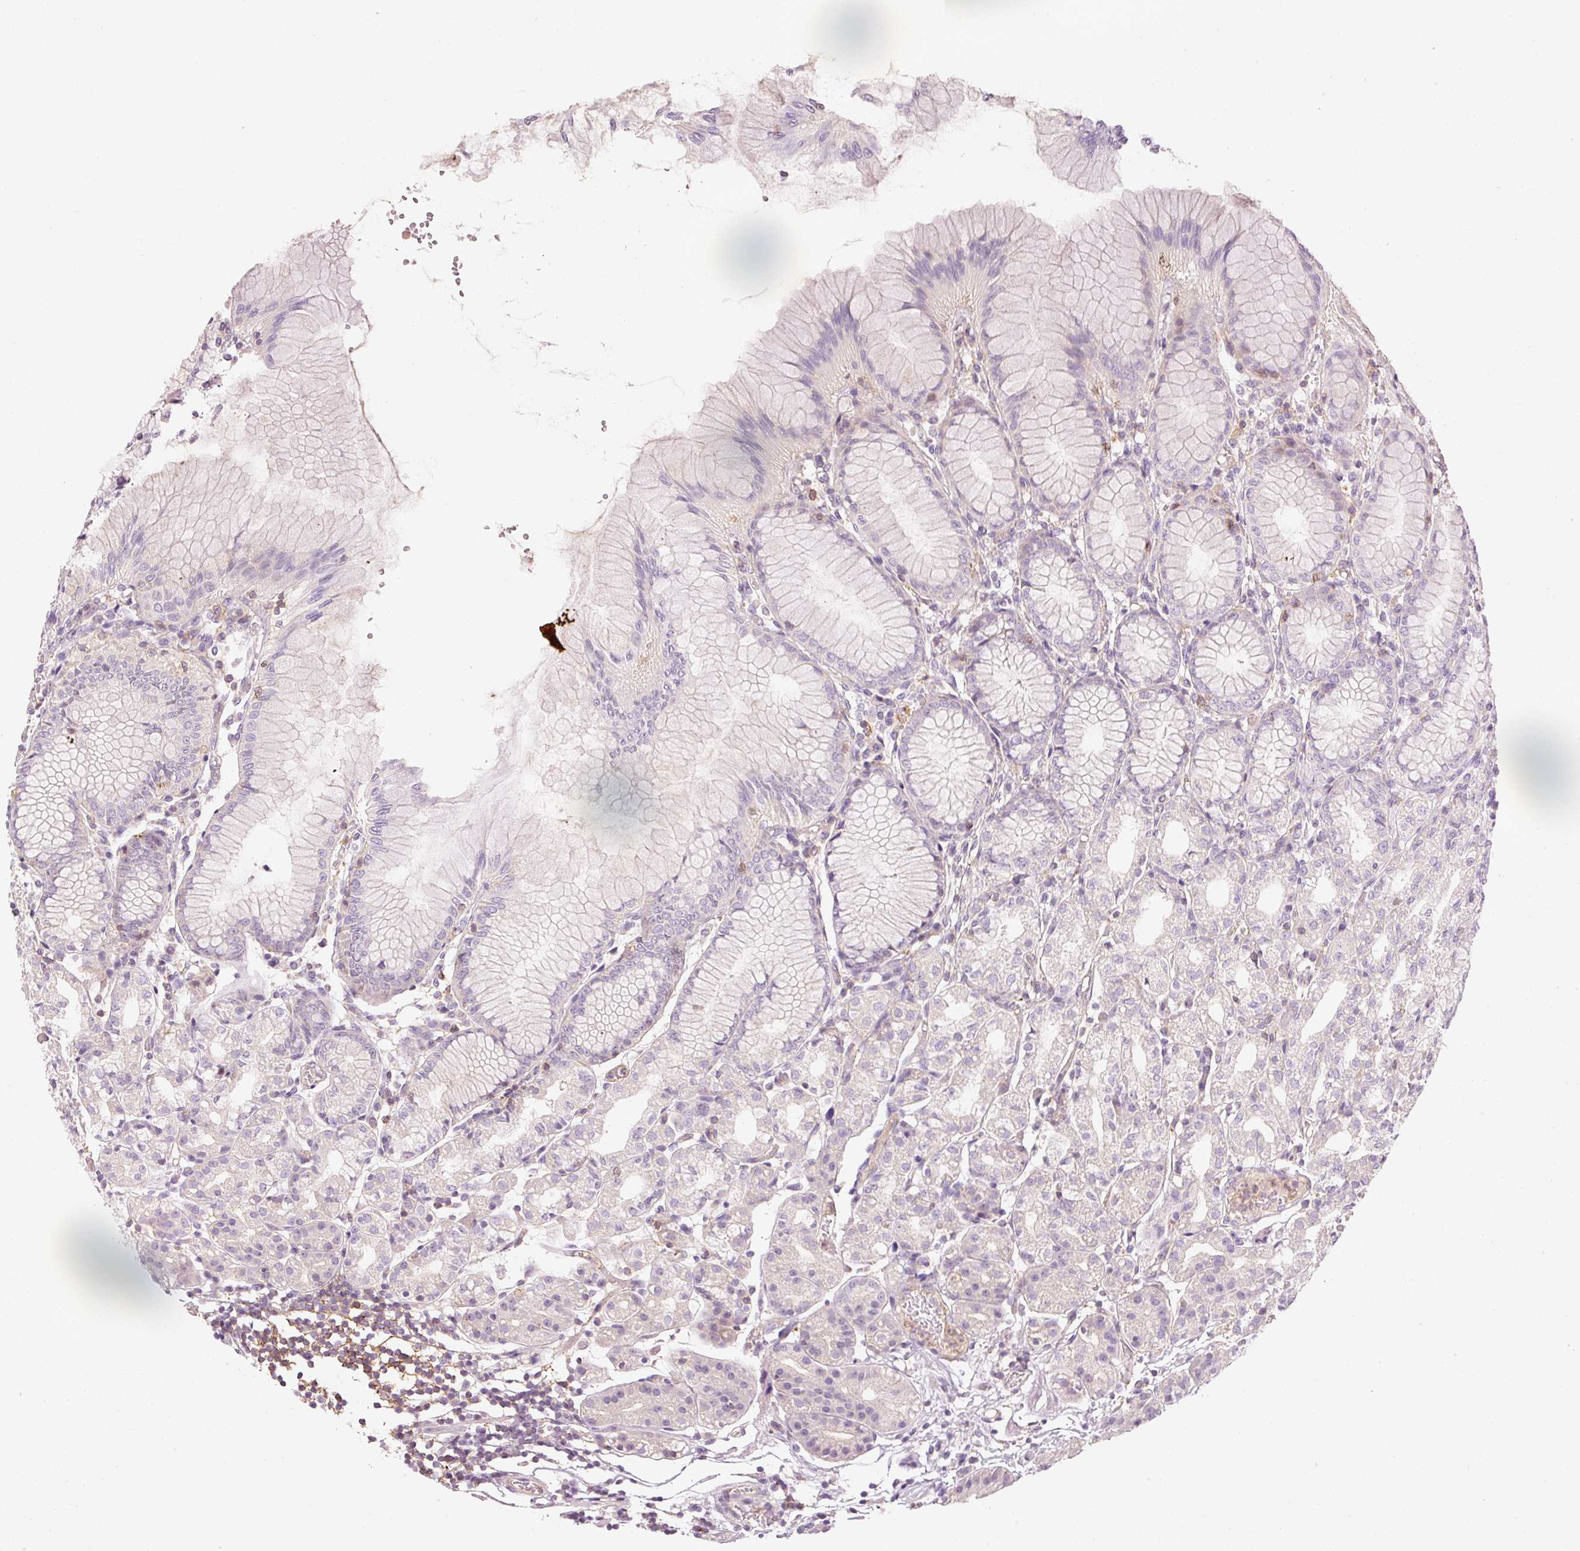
{"staining": {"intensity": "negative", "quantity": "none", "location": "none"}, "tissue": "stomach", "cell_type": "Glandular cells", "image_type": "normal", "snomed": [{"axis": "morphology", "description": "Normal tissue, NOS"}, {"axis": "topography", "description": "Stomach"}], "caption": "IHC of benign stomach shows no staining in glandular cells.", "gene": "SIPA1", "patient": {"sex": "female", "age": 57}}